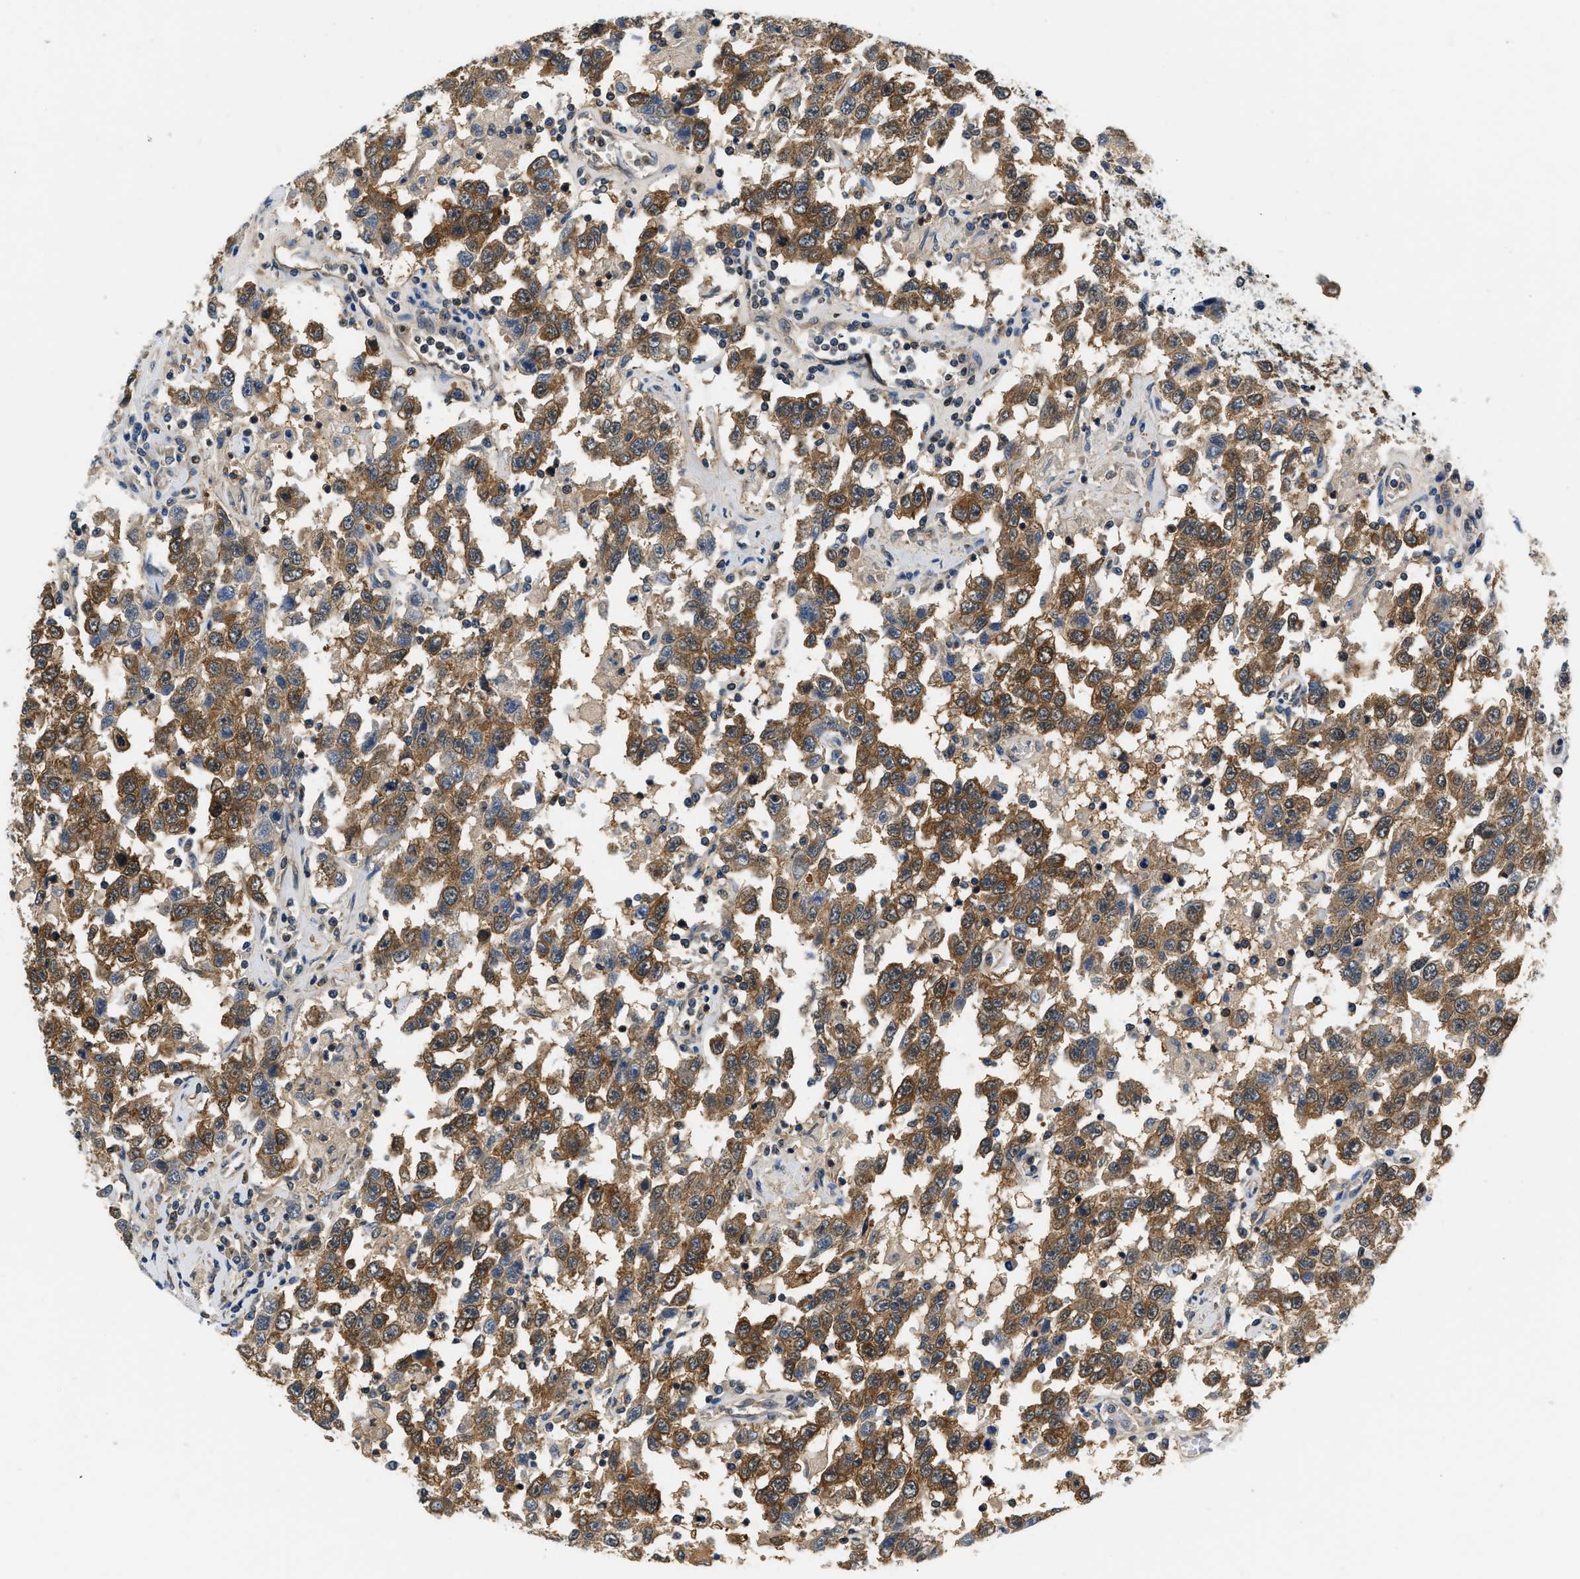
{"staining": {"intensity": "moderate", "quantity": ">75%", "location": "cytoplasmic/membranous"}, "tissue": "testis cancer", "cell_type": "Tumor cells", "image_type": "cancer", "snomed": [{"axis": "morphology", "description": "Seminoma, NOS"}, {"axis": "topography", "description": "Testis"}], "caption": "The micrograph reveals a brown stain indicating the presence of a protein in the cytoplasmic/membranous of tumor cells in seminoma (testis).", "gene": "EIF4EBP2", "patient": {"sex": "male", "age": 41}}